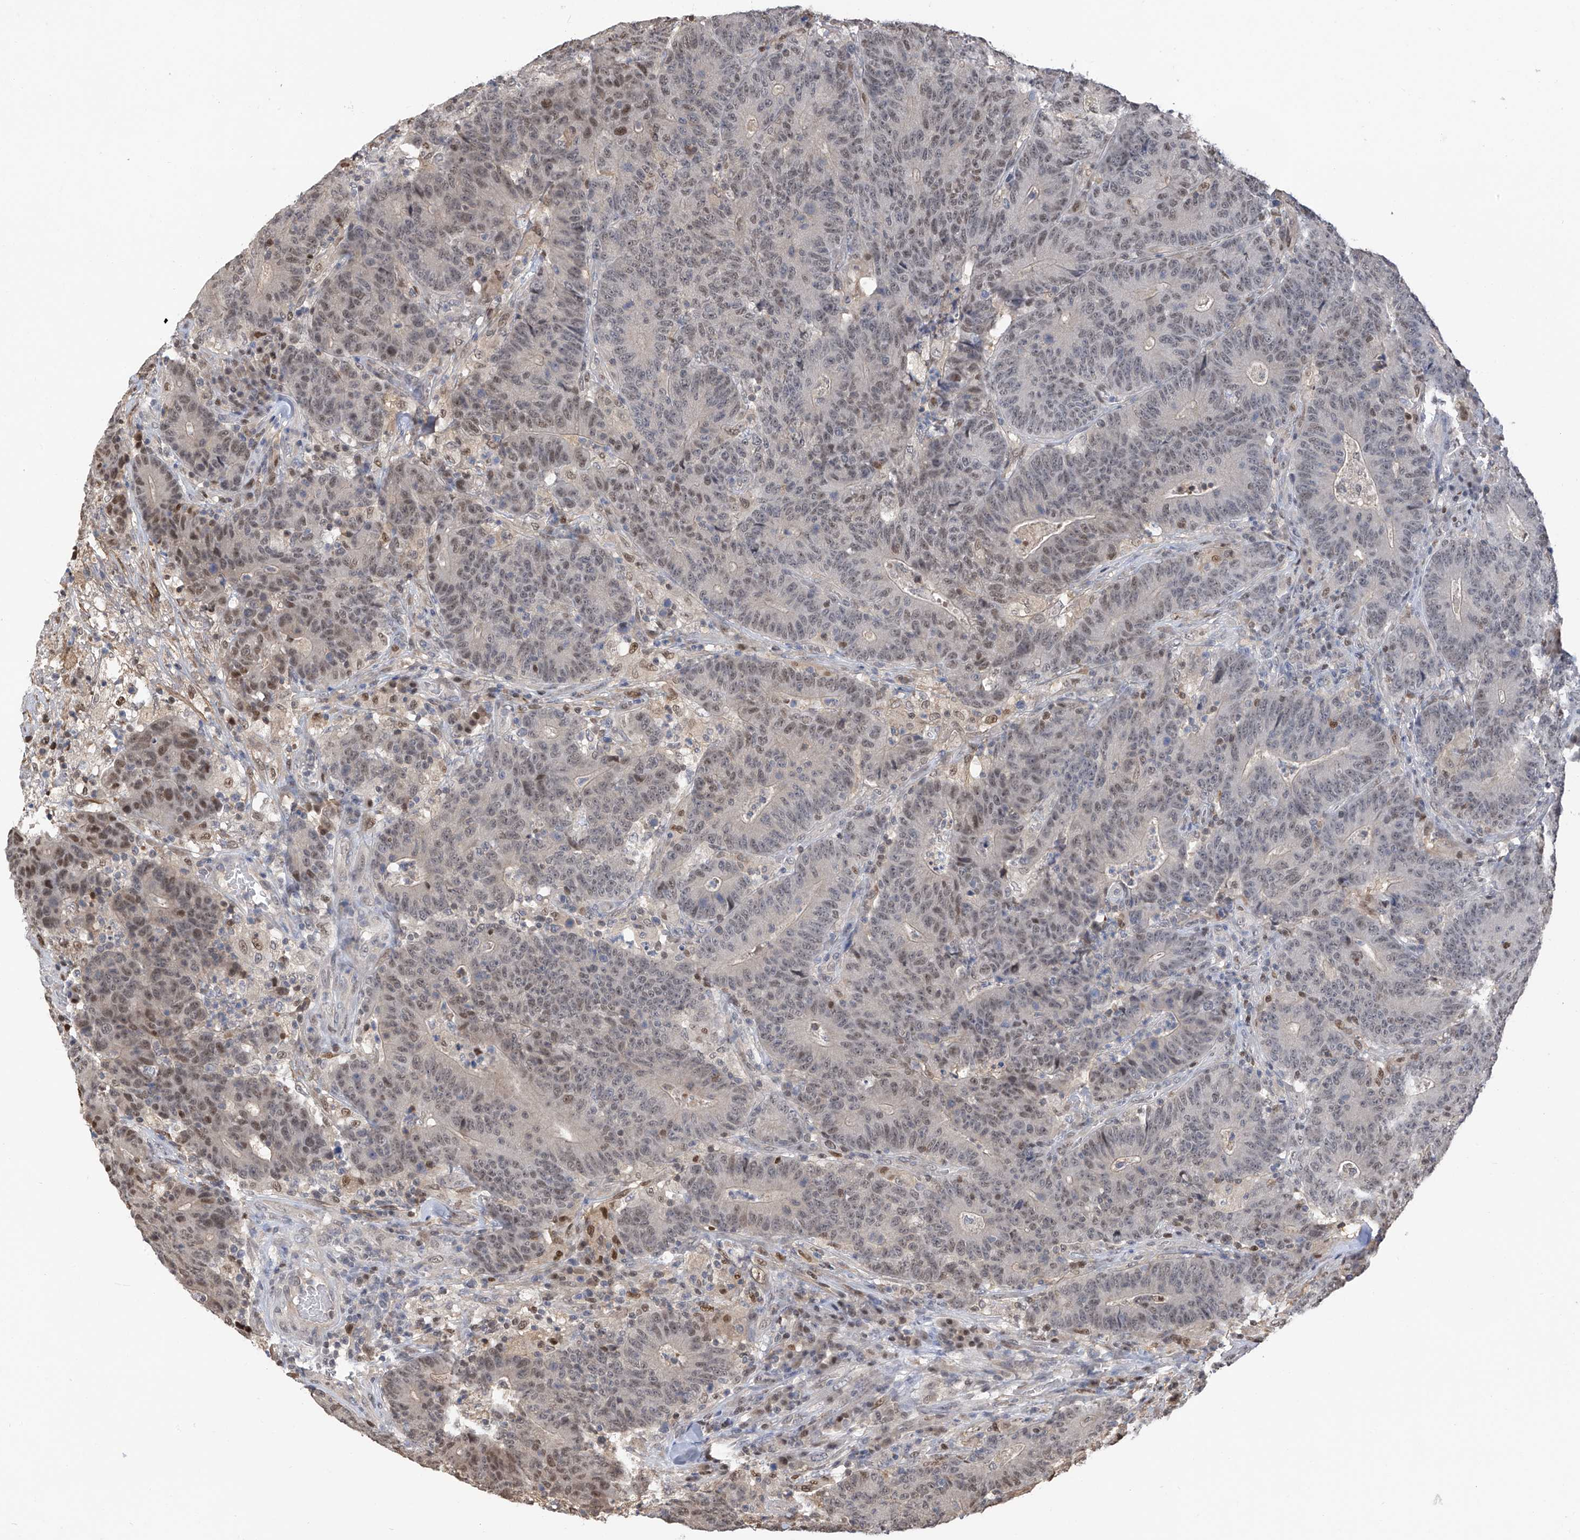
{"staining": {"intensity": "weak", "quantity": "25%-75%", "location": "nuclear"}, "tissue": "colorectal cancer", "cell_type": "Tumor cells", "image_type": "cancer", "snomed": [{"axis": "morphology", "description": "Normal tissue, NOS"}, {"axis": "morphology", "description": "Adenocarcinoma, NOS"}, {"axis": "topography", "description": "Colon"}], "caption": "Immunohistochemical staining of colorectal cancer (adenocarcinoma) reveals low levels of weak nuclear protein staining in approximately 25%-75% of tumor cells.", "gene": "PMM1", "patient": {"sex": "female", "age": 75}}